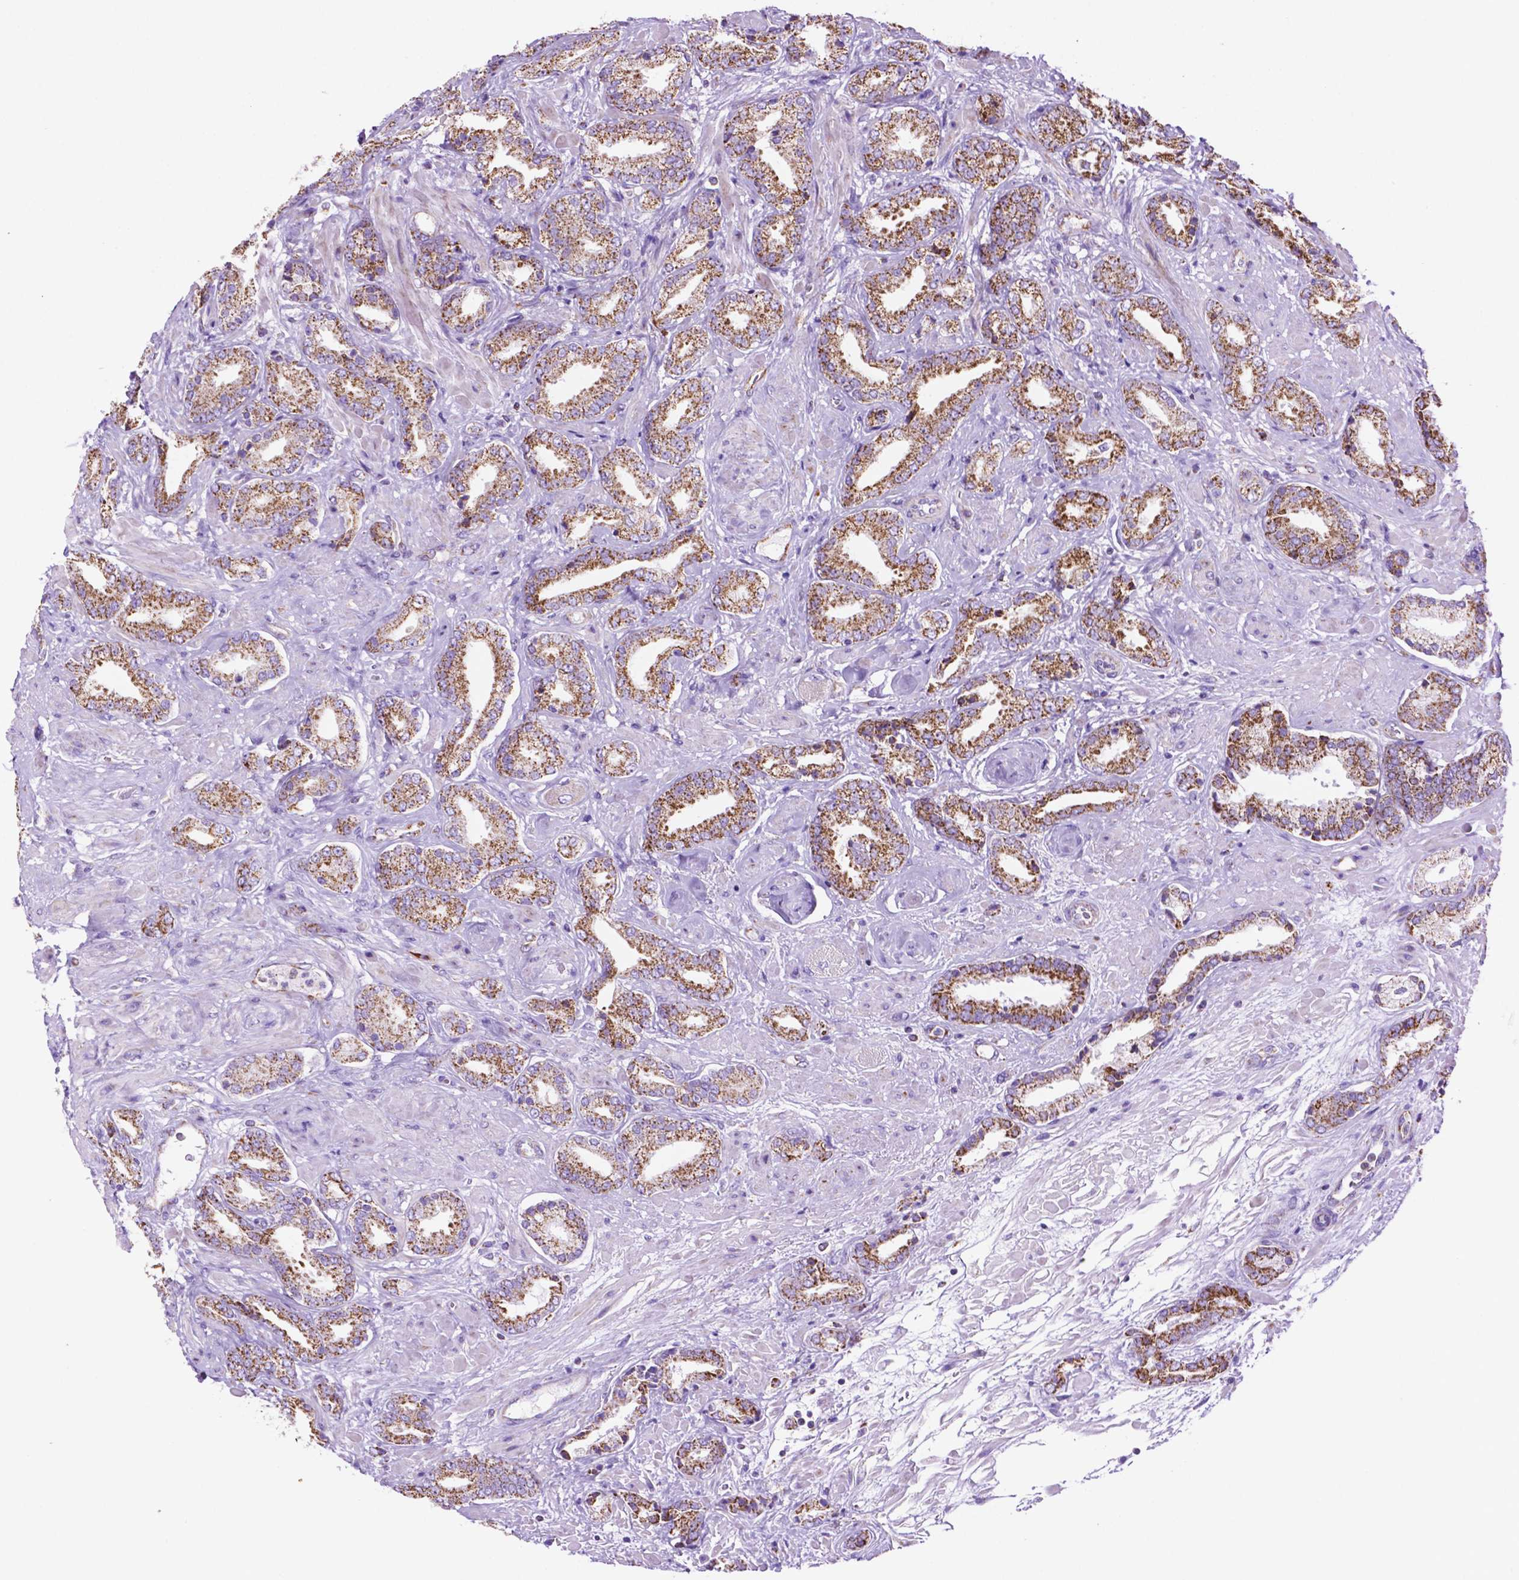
{"staining": {"intensity": "strong", "quantity": ">75%", "location": "cytoplasmic/membranous"}, "tissue": "prostate cancer", "cell_type": "Tumor cells", "image_type": "cancer", "snomed": [{"axis": "morphology", "description": "Adenocarcinoma, High grade"}, {"axis": "topography", "description": "Prostate"}], "caption": "Approximately >75% of tumor cells in prostate high-grade adenocarcinoma reveal strong cytoplasmic/membranous protein positivity as visualized by brown immunohistochemical staining.", "gene": "GDPD5", "patient": {"sex": "male", "age": 56}}